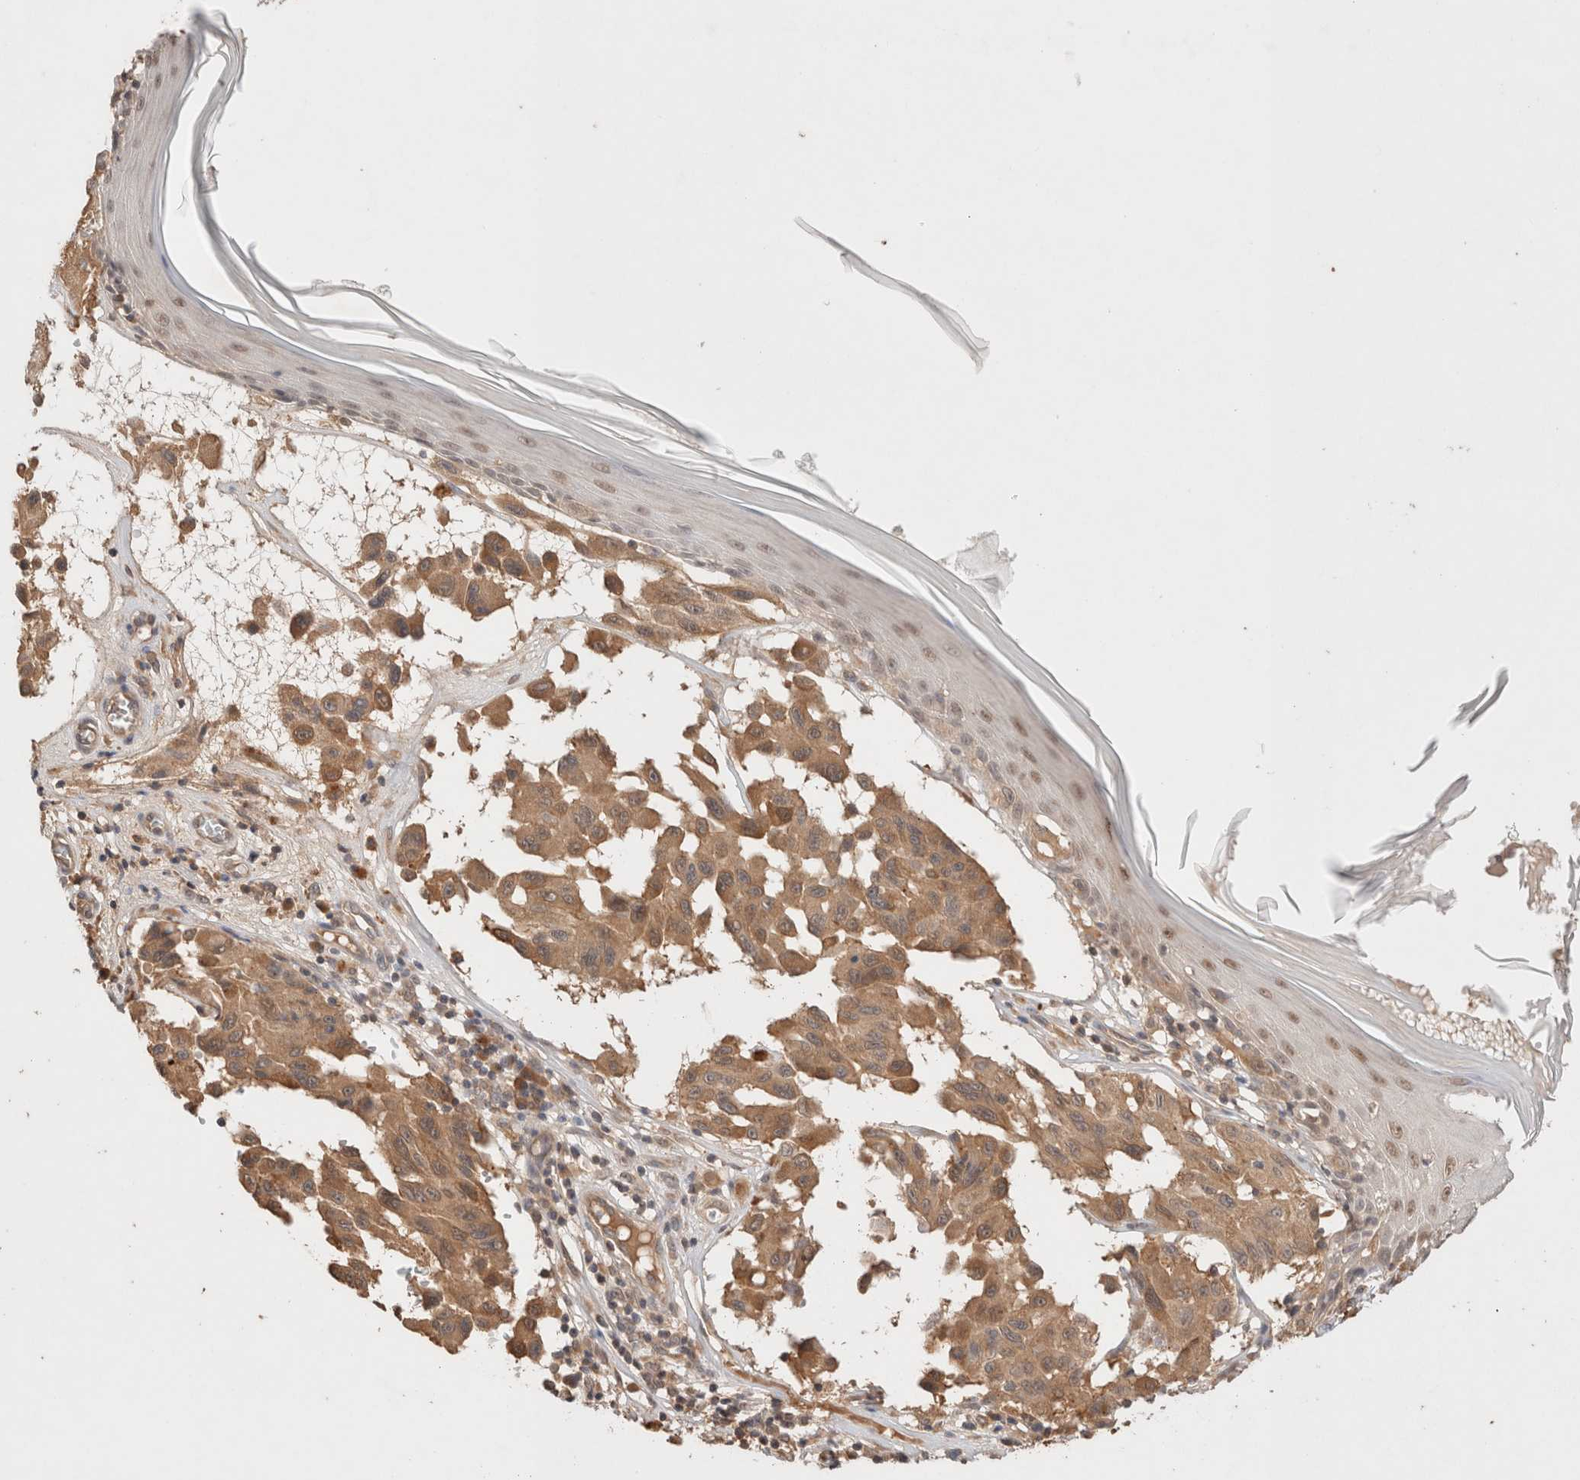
{"staining": {"intensity": "moderate", "quantity": ">75%", "location": "cytoplasmic/membranous"}, "tissue": "melanoma", "cell_type": "Tumor cells", "image_type": "cancer", "snomed": [{"axis": "morphology", "description": "Malignant melanoma, NOS"}, {"axis": "topography", "description": "Skin"}], "caption": "This micrograph exhibits immunohistochemistry staining of melanoma, with medium moderate cytoplasmic/membranous expression in approximately >75% of tumor cells.", "gene": "CARNMT1", "patient": {"sex": "male", "age": 30}}